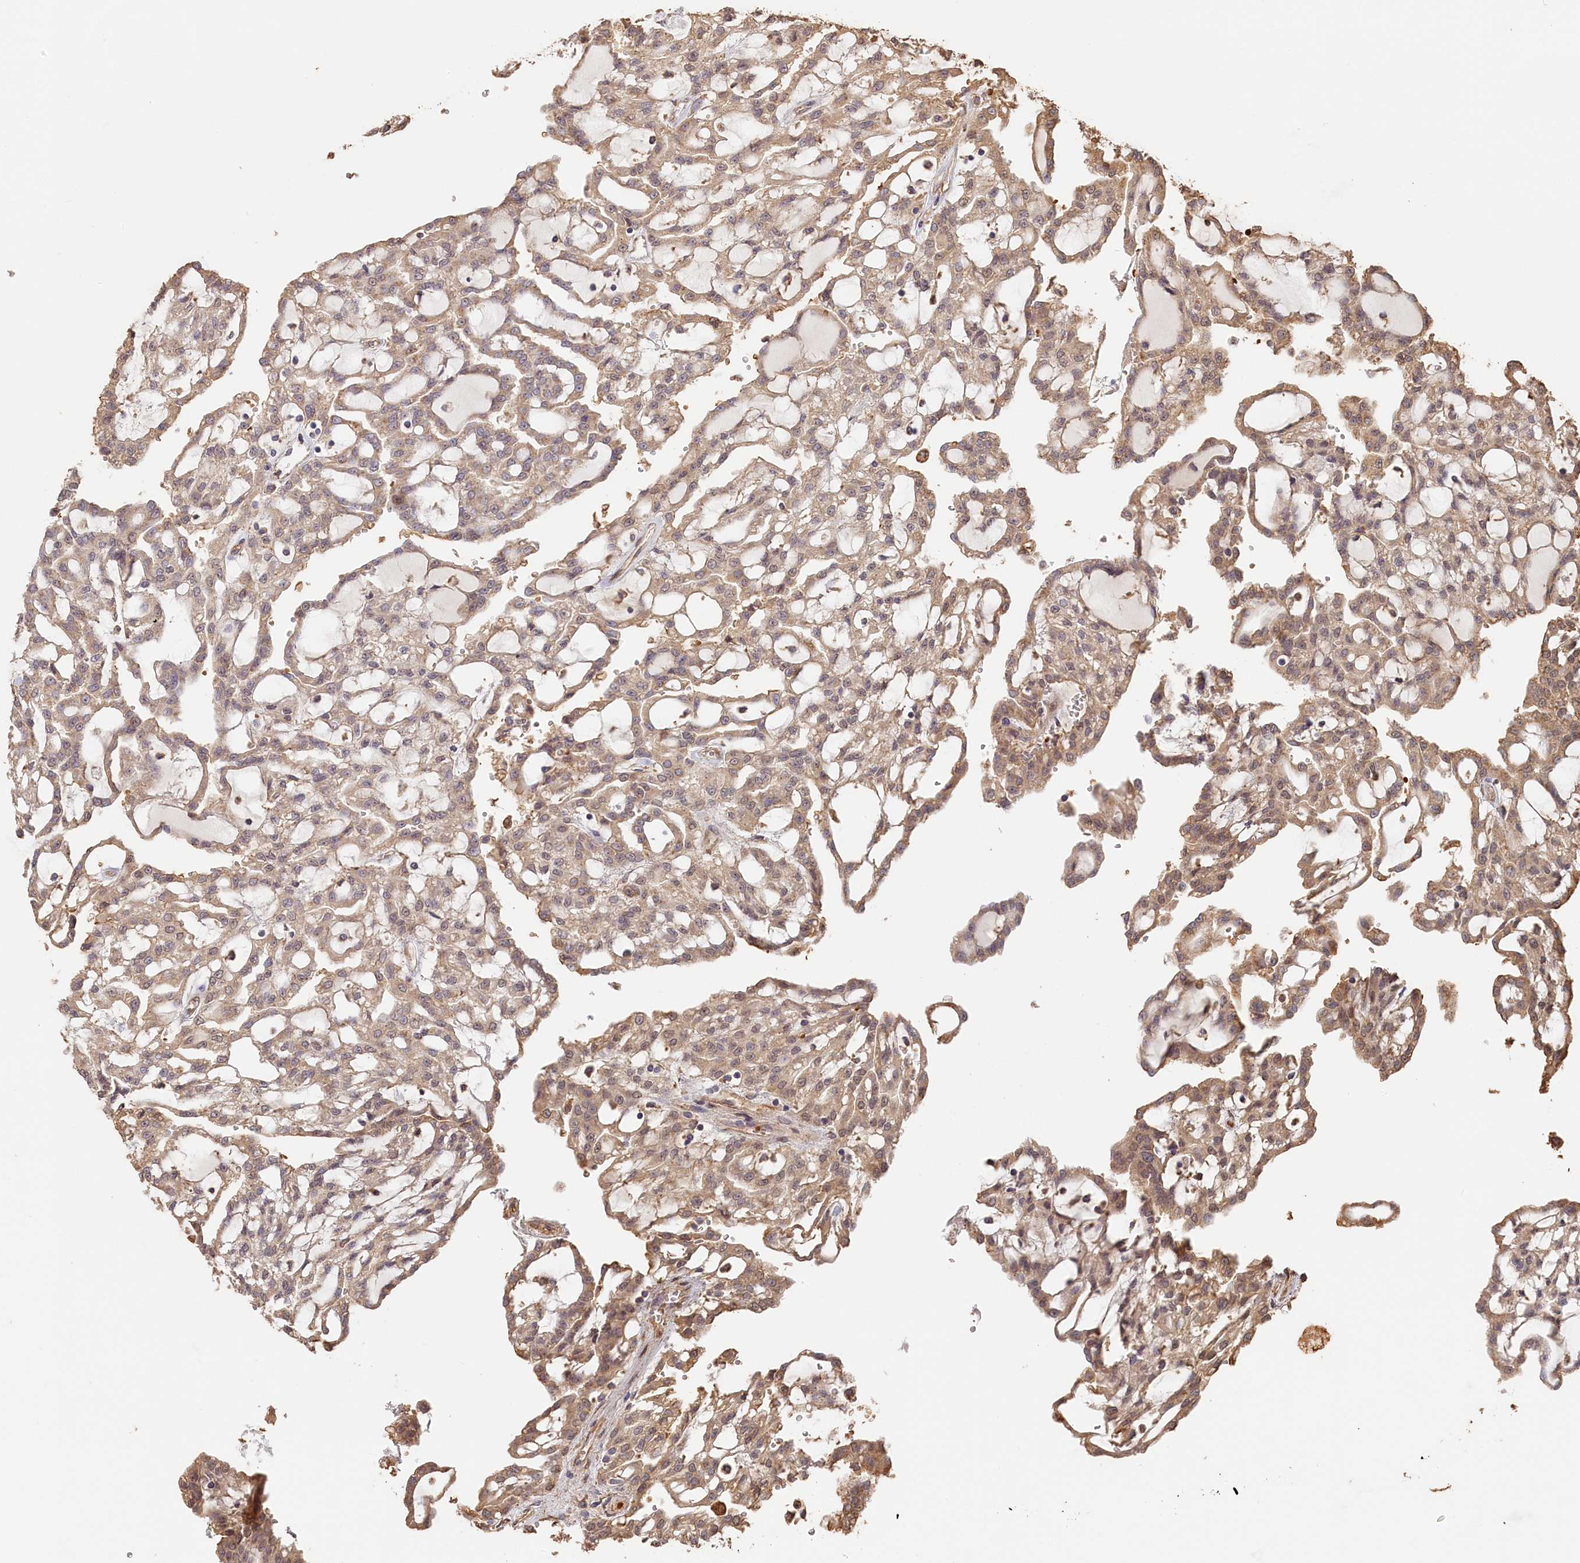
{"staining": {"intensity": "weak", "quantity": ">75%", "location": "cytoplasmic/membranous"}, "tissue": "renal cancer", "cell_type": "Tumor cells", "image_type": "cancer", "snomed": [{"axis": "morphology", "description": "Adenocarcinoma, NOS"}, {"axis": "topography", "description": "Kidney"}], "caption": "A brown stain shows weak cytoplasmic/membranous positivity of a protein in human renal adenocarcinoma tumor cells. (DAB (3,3'-diaminobenzidine) = brown stain, brightfield microscopy at high magnification).", "gene": "STX16", "patient": {"sex": "male", "age": 63}}